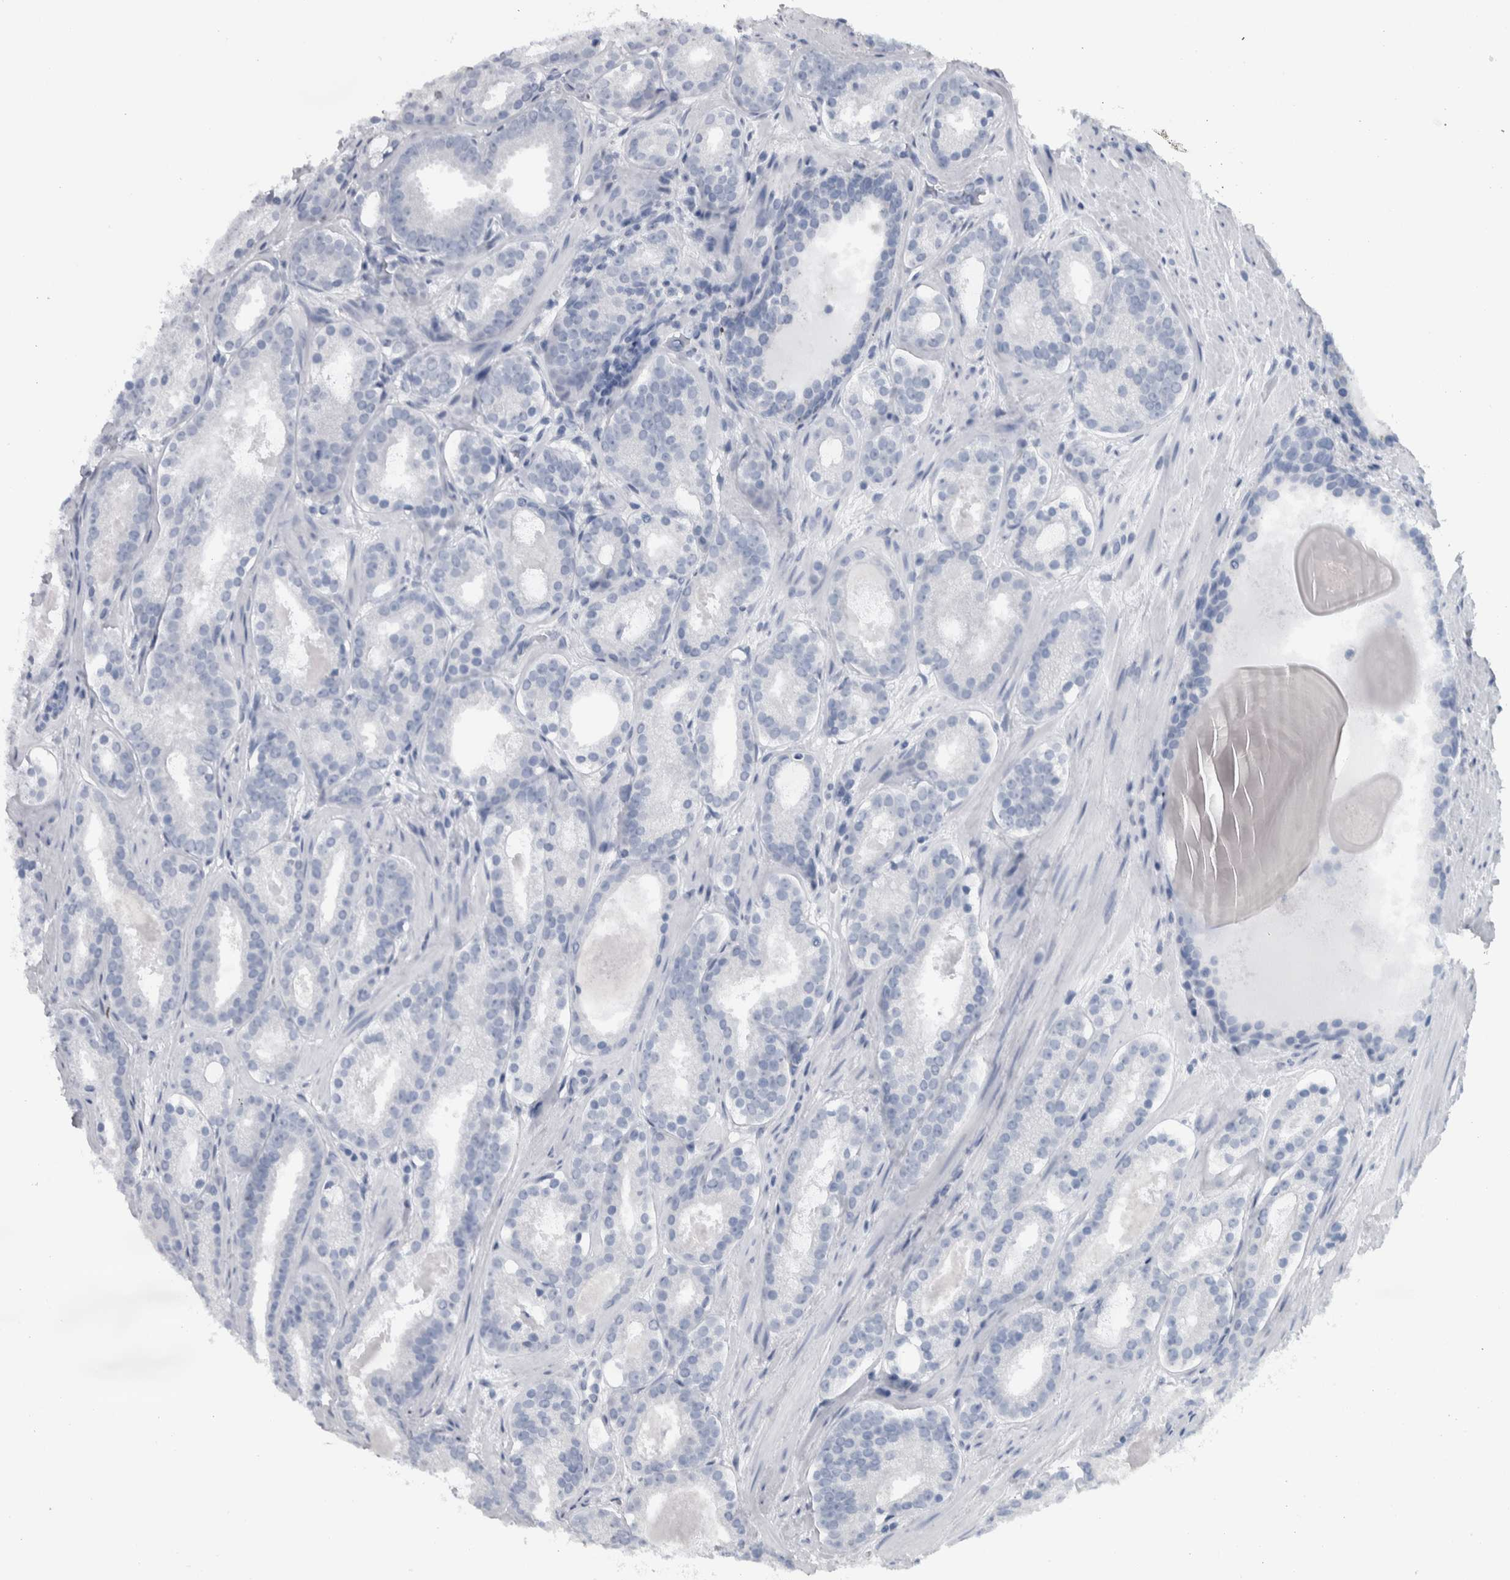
{"staining": {"intensity": "negative", "quantity": "none", "location": "none"}, "tissue": "prostate cancer", "cell_type": "Tumor cells", "image_type": "cancer", "snomed": [{"axis": "morphology", "description": "Adenocarcinoma, Low grade"}, {"axis": "topography", "description": "Prostate"}], "caption": "Prostate cancer (adenocarcinoma (low-grade)) was stained to show a protein in brown. There is no significant positivity in tumor cells.", "gene": "CDH17", "patient": {"sex": "male", "age": 69}}